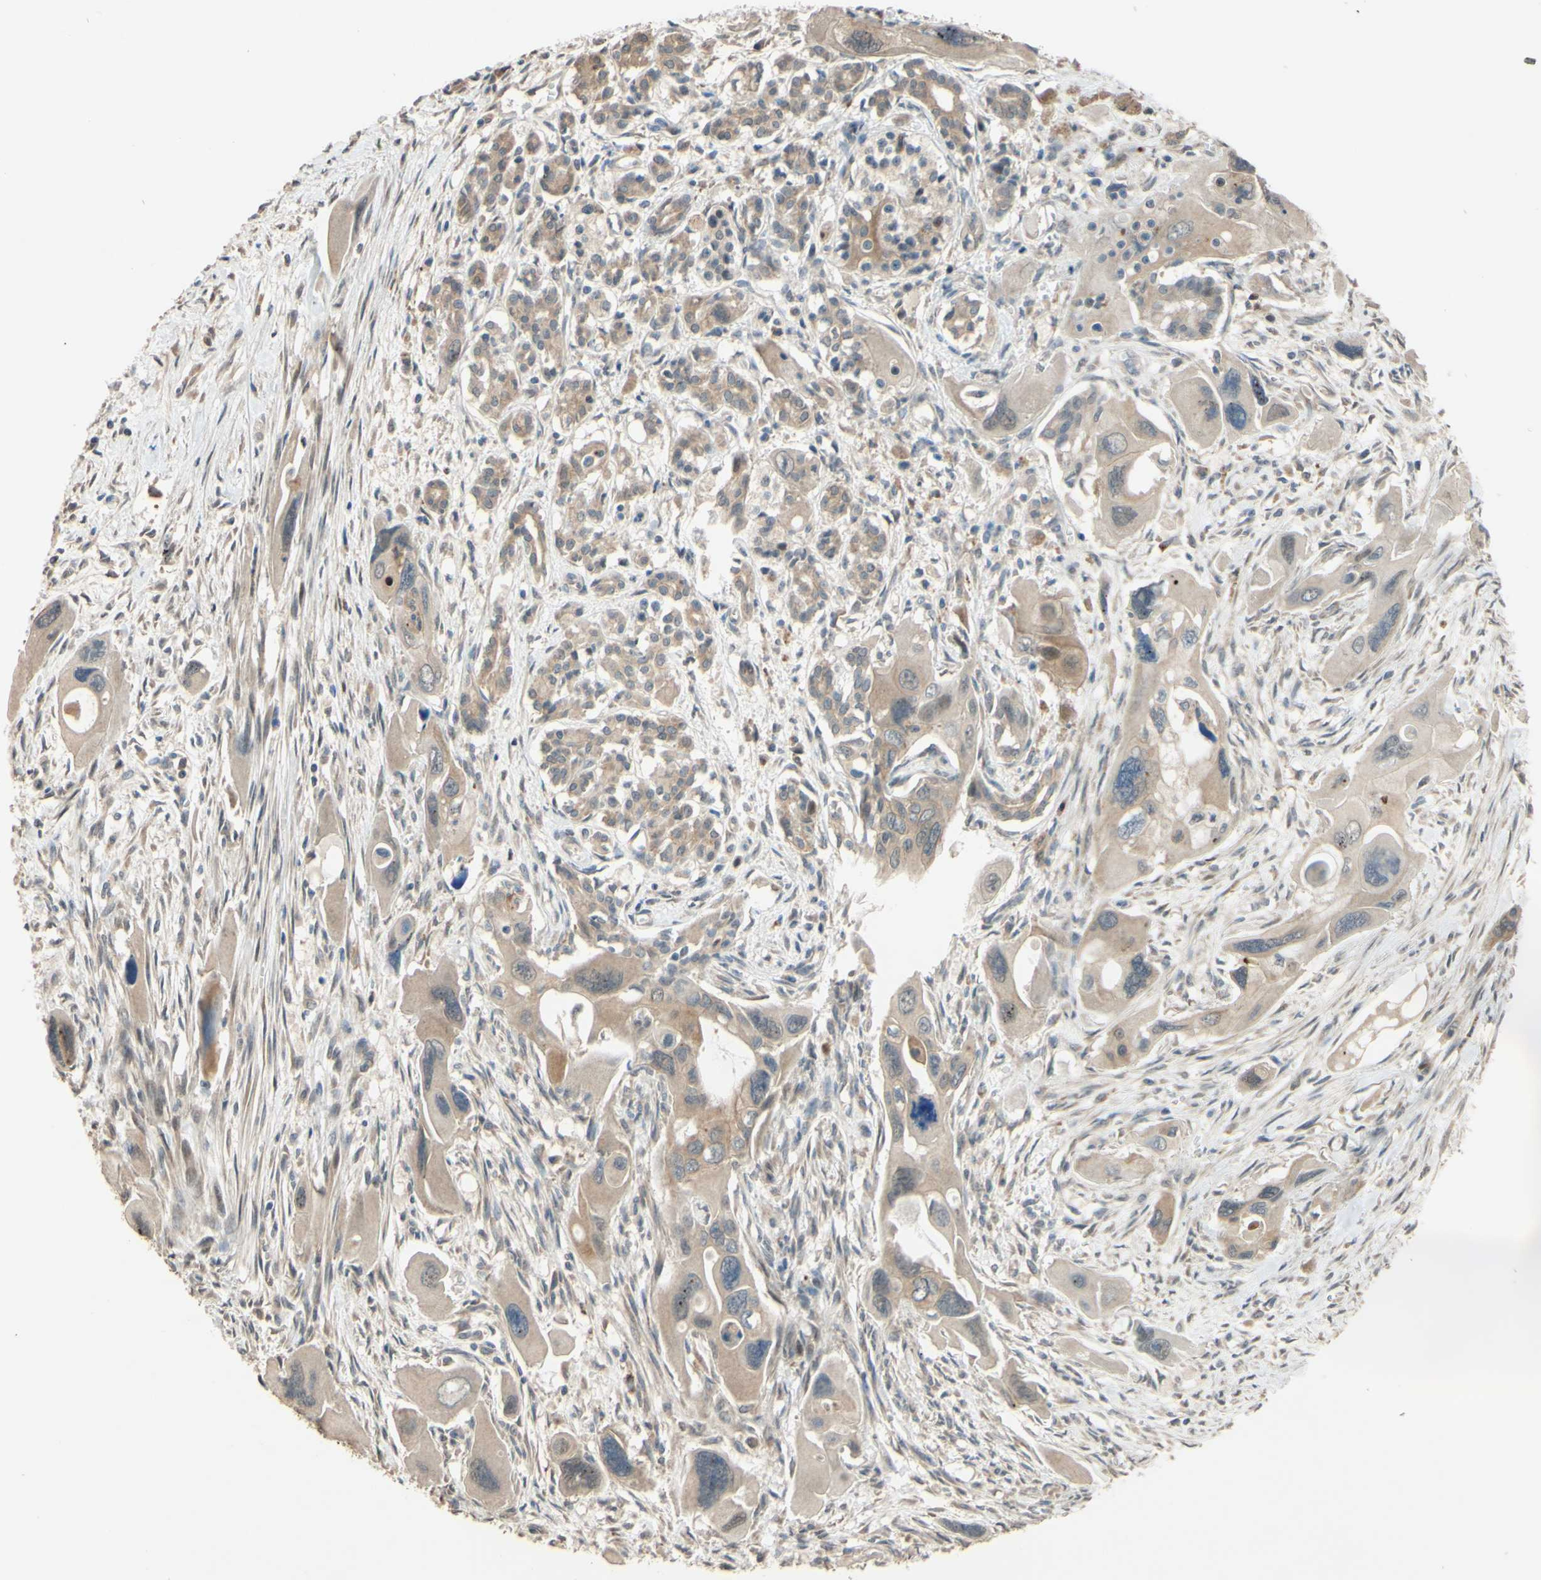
{"staining": {"intensity": "weak", "quantity": ">75%", "location": "cytoplasmic/membranous"}, "tissue": "pancreatic cancer", "cell_type": "Tumor cells", "image_type": "cancer", "snomed": [{"axis": "morphology", "description": "Adenocarcinoma, NOS"}, {"axis": "topography", "description": "Pancreas"}], "caption": "This is a photomicrograph of IHC staining of pancreatic cancer, which shows weak positivity in the cytoplasmic/membranous of tumor cells.", "gene": "SMIM19", "patient": {"sex": "male", "age": 73}}